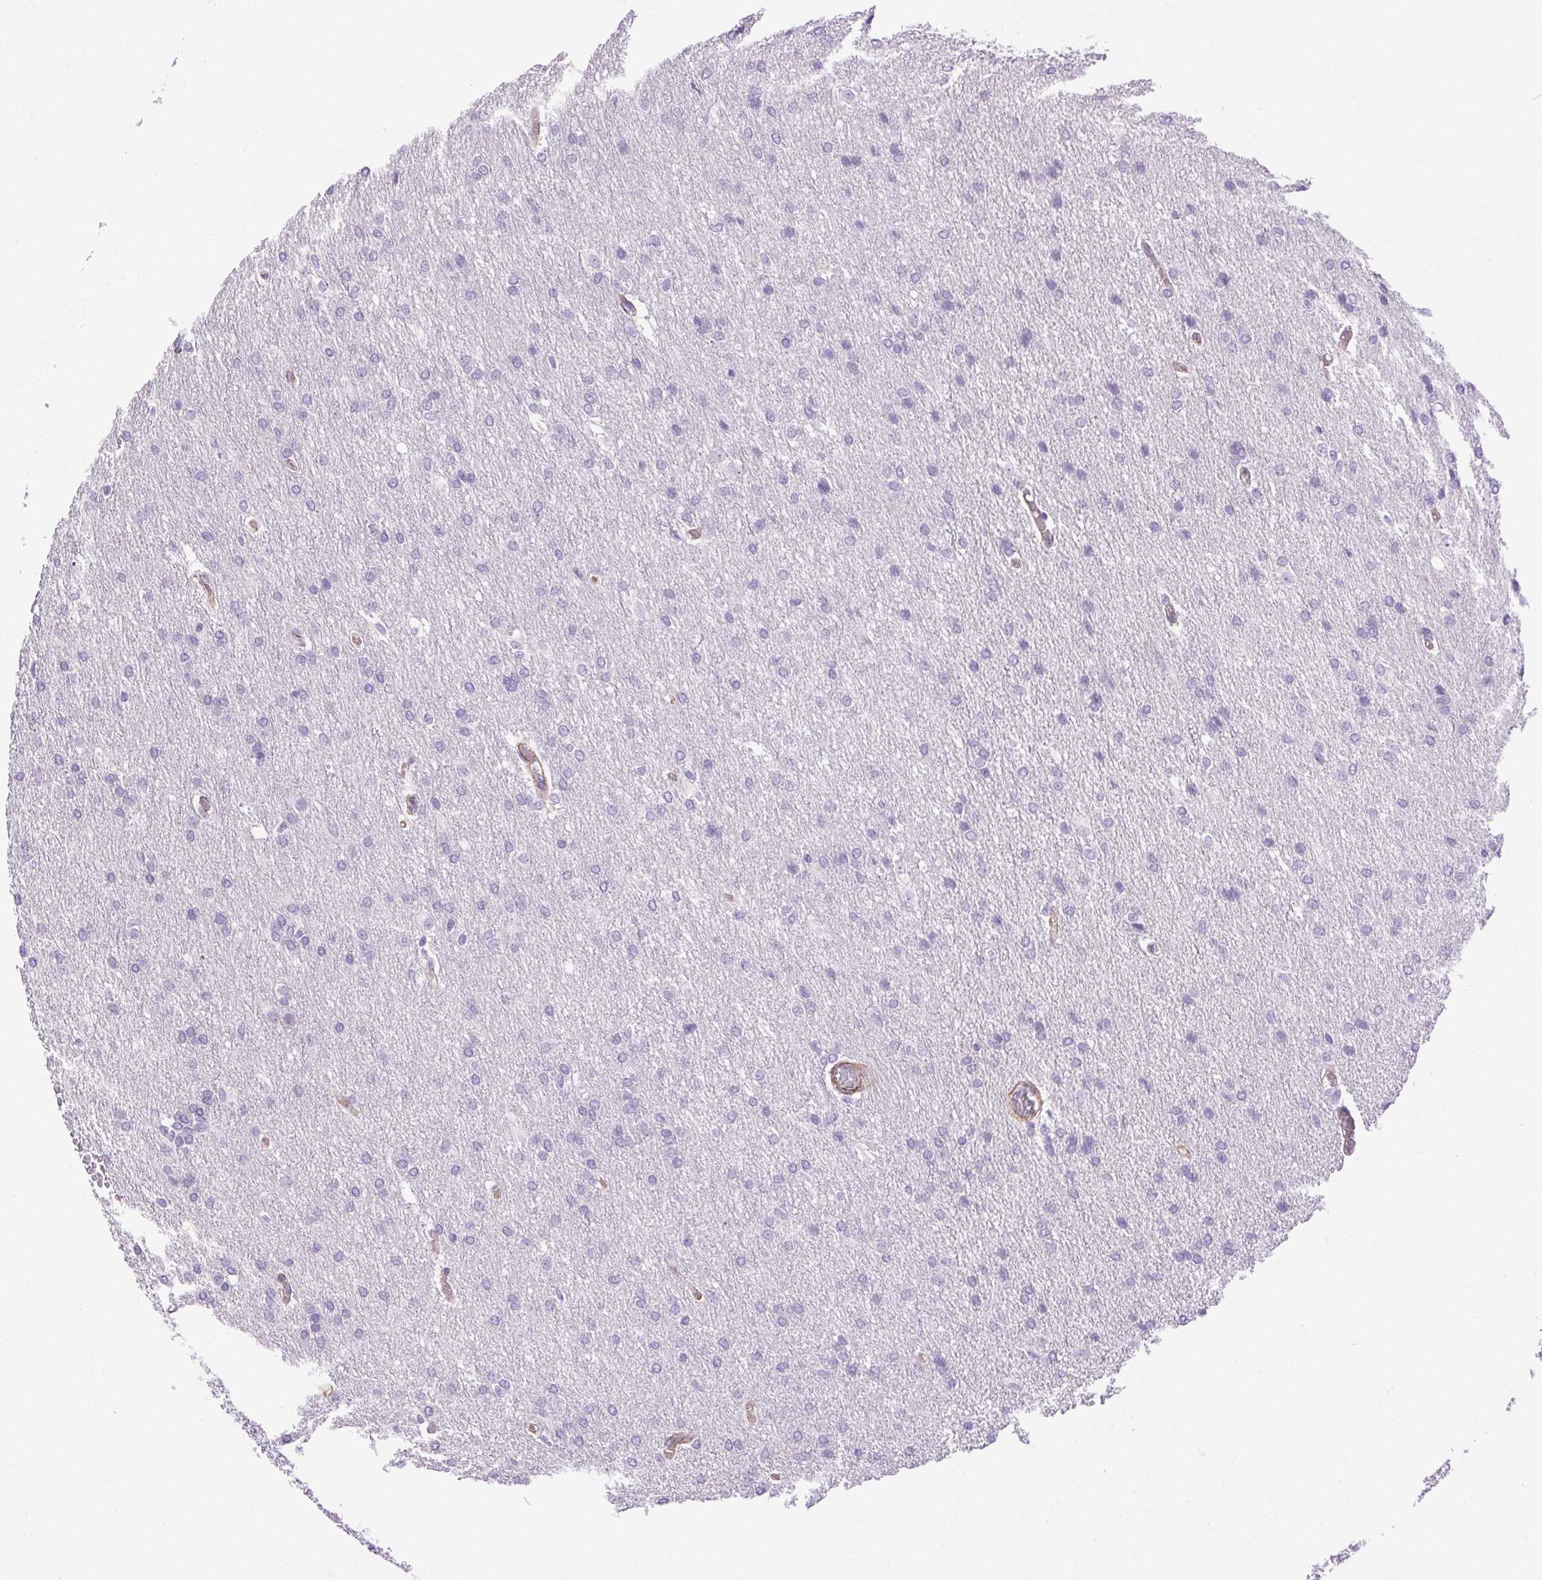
{"staining": {"intensity": "negative", "quantity": "none", "location": "none"}, "tissue": "glioma", "cell_type": "Tumor cells", "image_type": "cancer", "snomed": [{"axis": "morphology", "description": "Glioma, malignant, High grade"}, {"axis": "topography", "description": "Brain"}], "caption": "High power microscopy image of an IHC histopathology image of malignant high-grade glioma, revealing no significant positivity in tumor cells.", "gene": "SHCBP1L", "patient": {"sex": "male", "age": 68}}